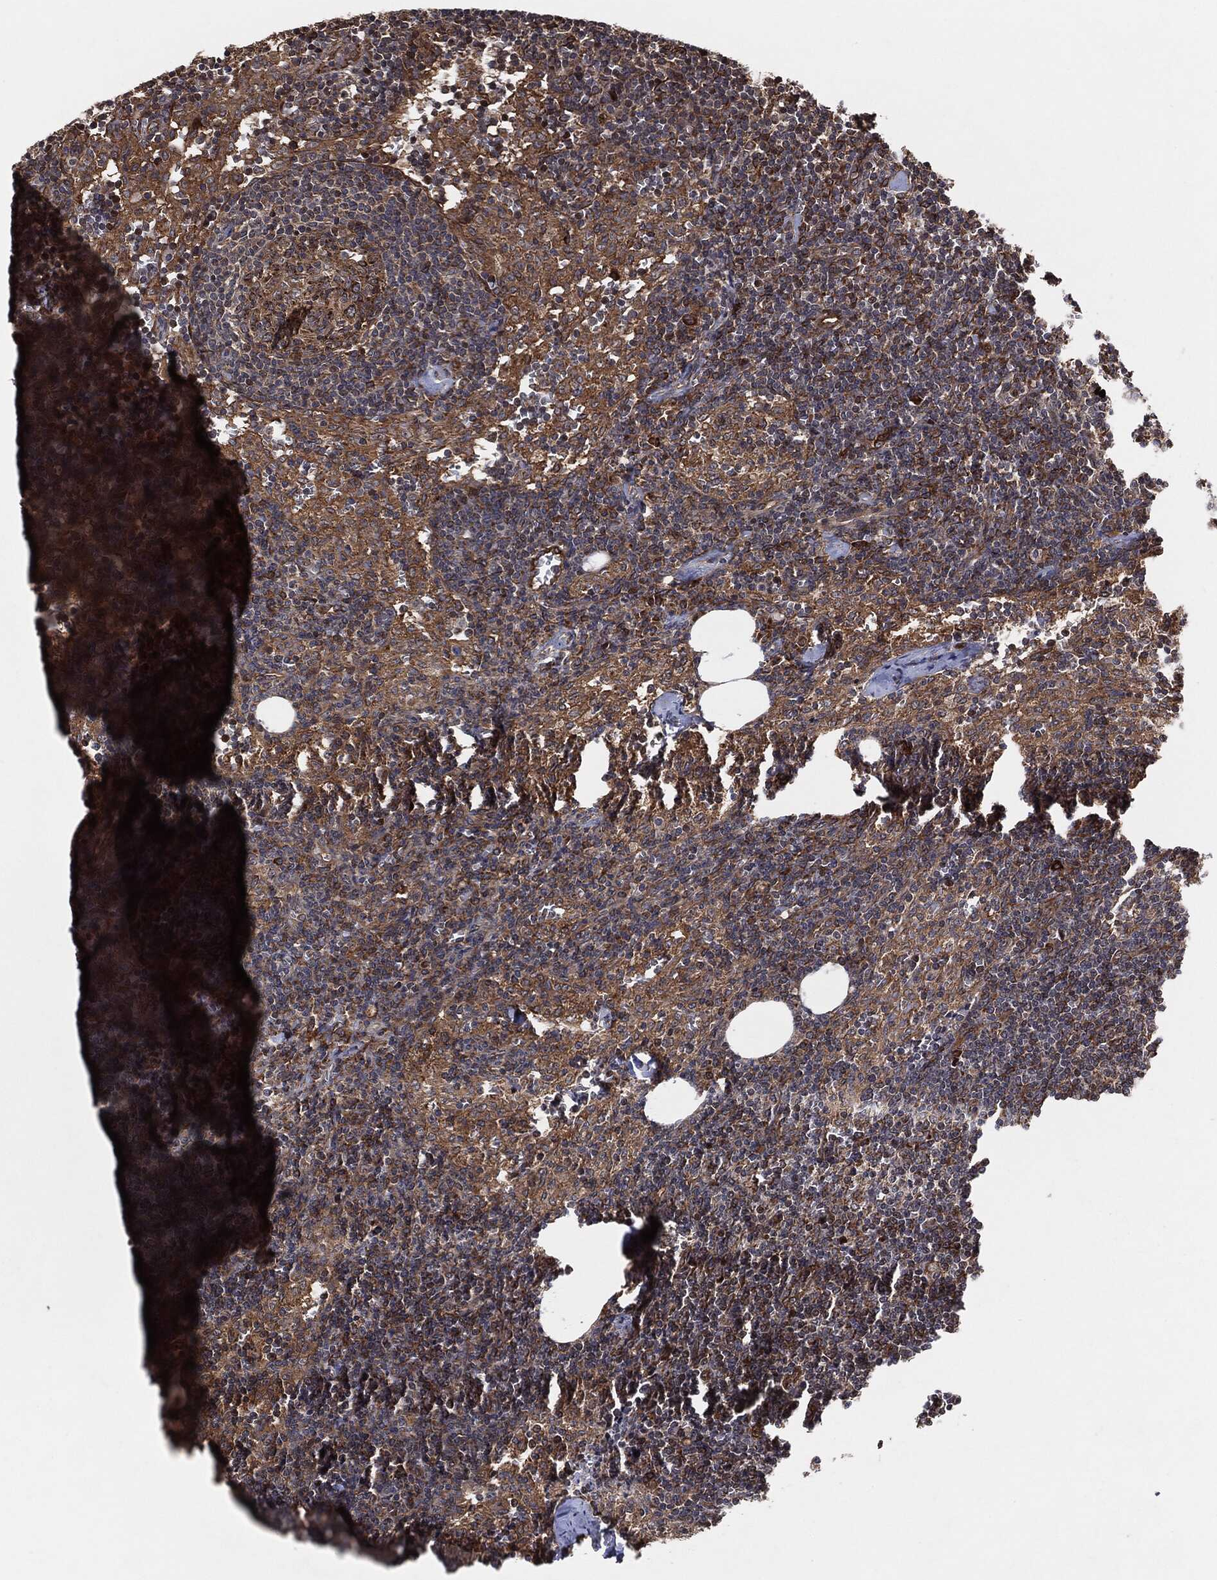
{"staining": {"intensity": "weak", "quantity": ">75%", "location": "cytoplasmic/membranous"}, "tissue": "lymph node", "cell_type": "Germinal center cells", "image_type": "normal", "snomed": [{"axis": "morphology", "description": "Normal tissue, NOS"}, {"axis": "topography", "description": "Lymph node"}], "caption": "Immunohistochemistry (IHC) micrograph of normal human lymph node stained for a protein (brown), which displays low levels of weak cytoplasmic/membranous positivity in approximately >75% of germinal center cells.", "gene": "BCAR1", "patient": {"sex": "female", "age": 52}}